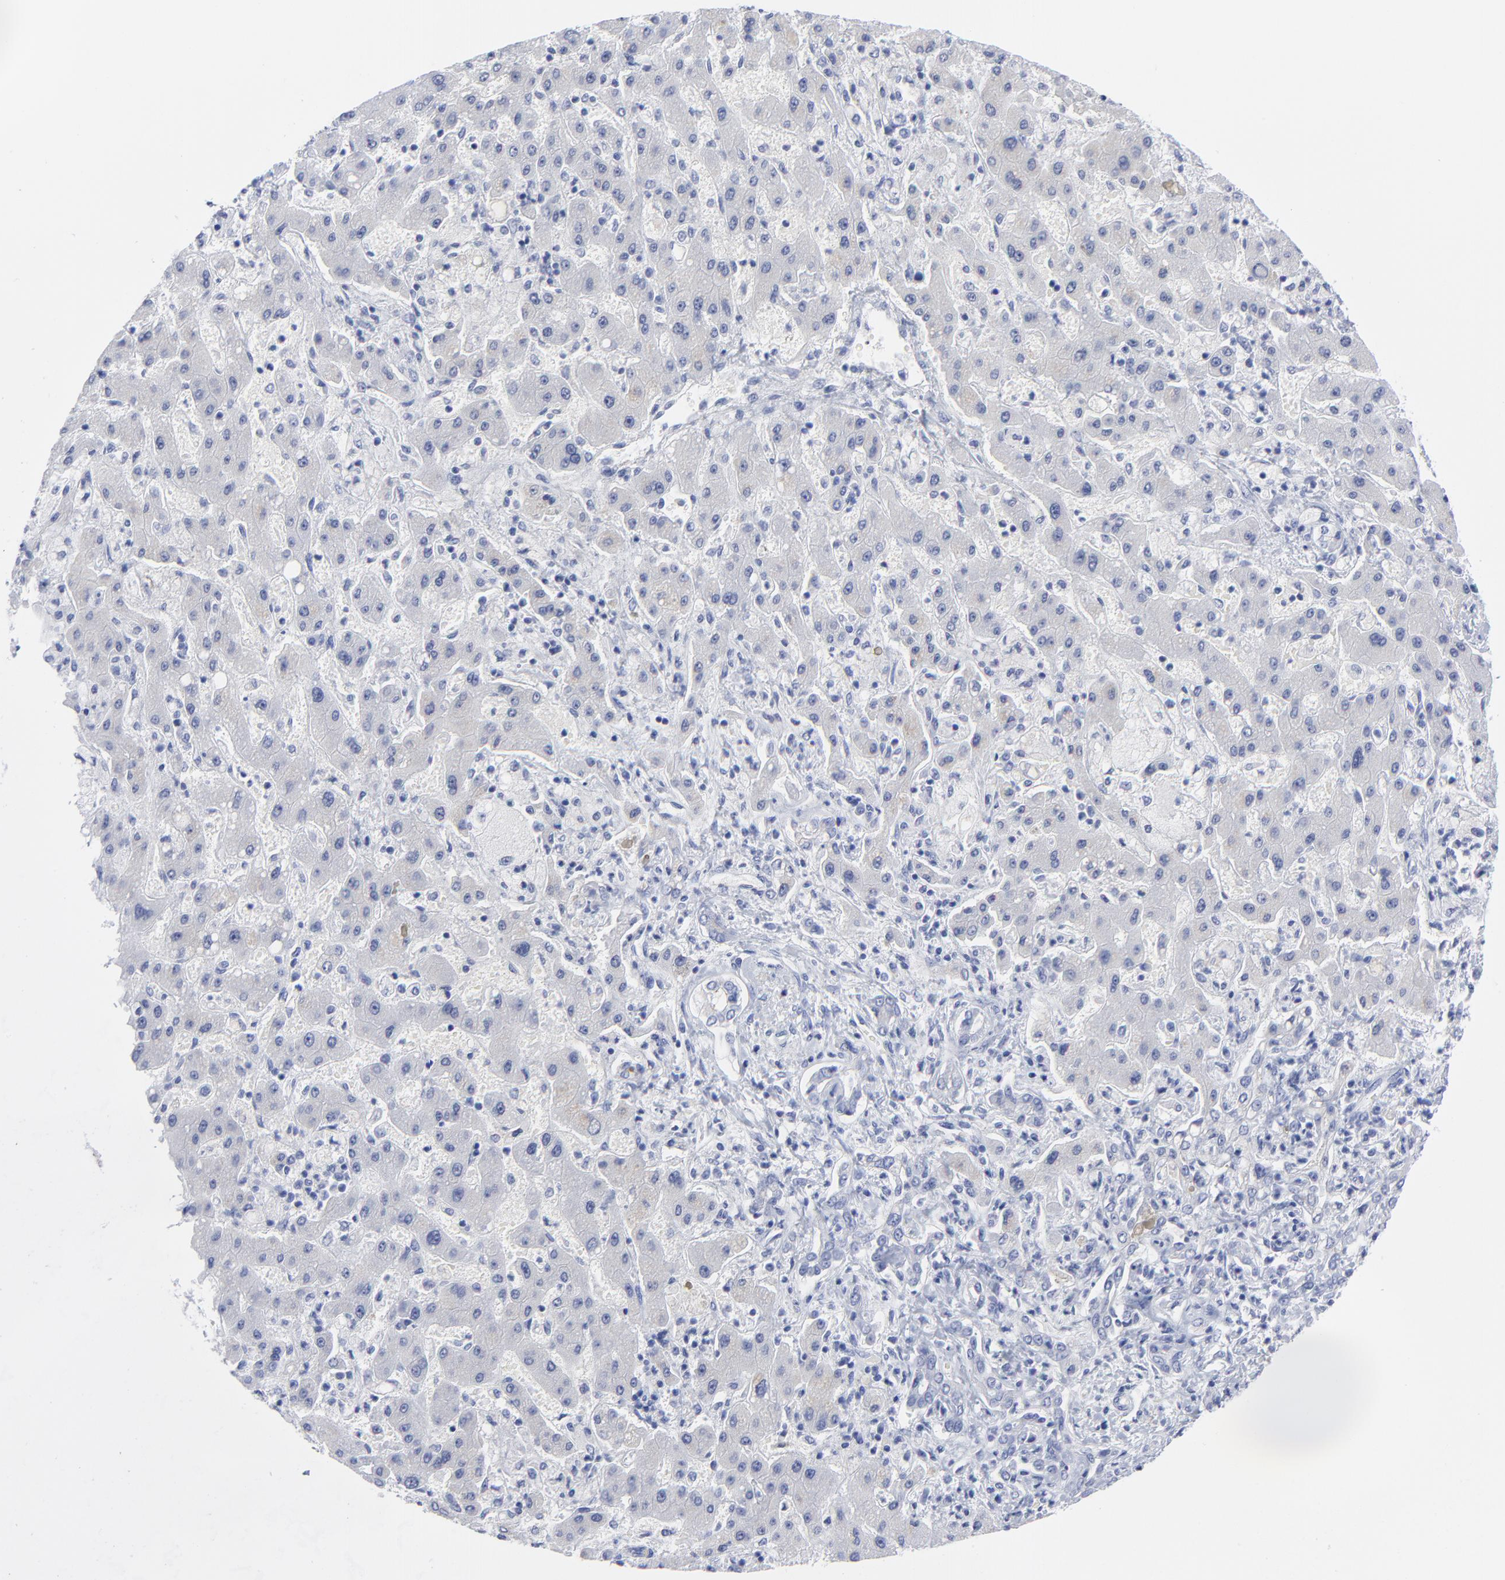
{"staining": {"intensity": "negative", "quantity": "none", "location": "none"}, "tissue": "liver cancer", "cell_type": "Tumor cells", "image_type": "cancer", "snomed": [{"axis": "morphology", "description": "Cholangiocarcinoma"}, {"axis": "topography", "description": "Liver"}], "caption": "High magnification brightfield microscopy of liver cancer stained with DAB (brown) and counterstained with hematoxylin (blue): tumor cells show no significant staining.", "gene": "CNTN3", "patient": {"sex": "male", "age": 50}}